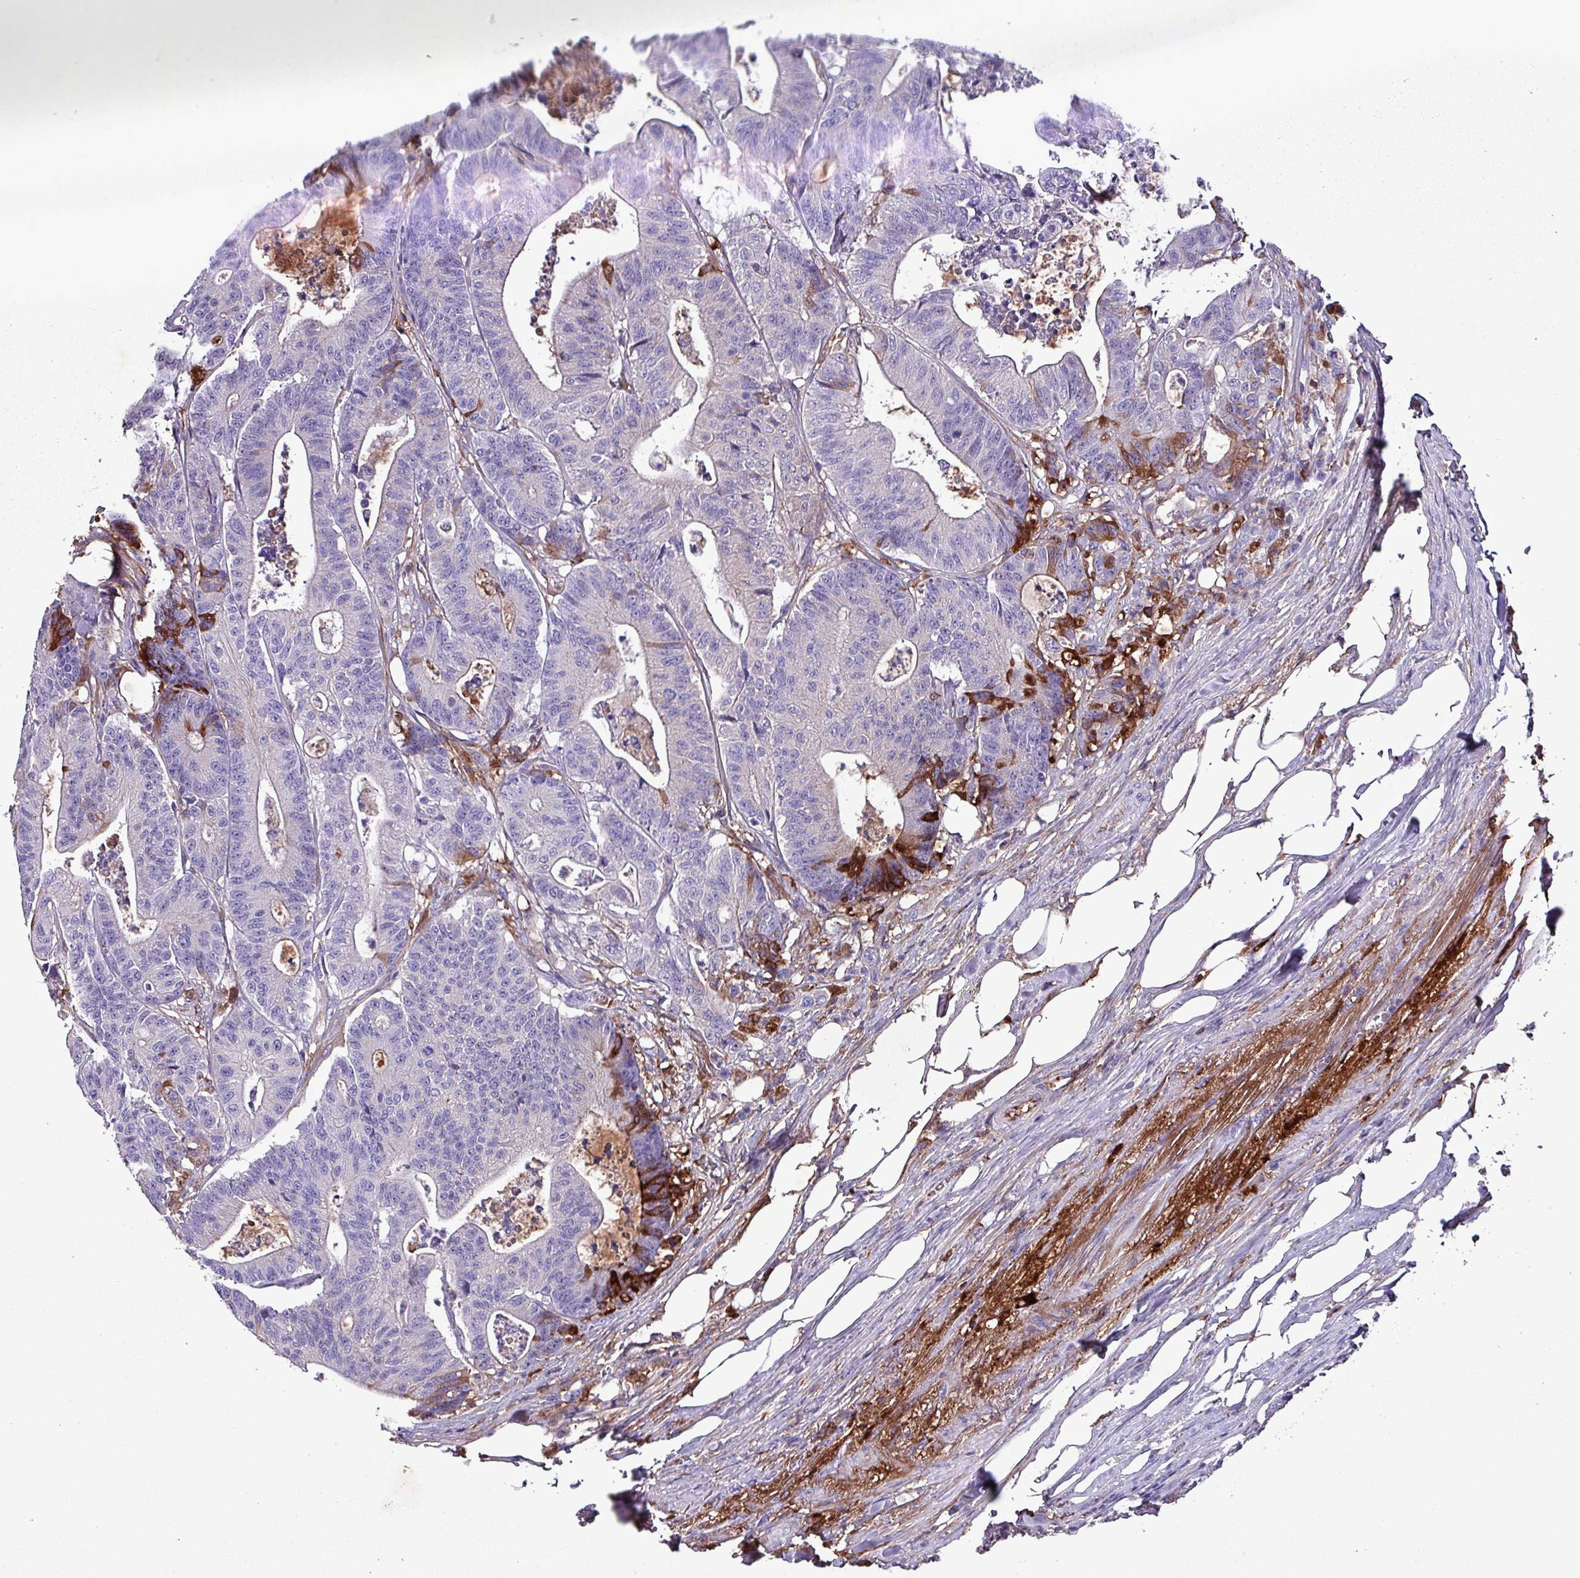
{"staining": {"intensity": "strong", "quantity": "<25%", "location": "cytoplasmic/membranous"}, "tissue": "colorectal cancer", "cell_type": "Tumor cells", "image_type": "cancer", "snomed": [{"axis": "morphology", "description": "Adenocarcinoma, NOS"}, {"axis": "topography", "description": "Colon"}], "caption": "High-magnification brightfield microscopy of colorectal cancer (adenocarcinoma) stained with DAB (brown) and counterstained with hematoxylin (blue). tumor cells exhibit strong cytoplasmic/membranous staining is appreciated in about<25% of cells. (DAB (3,3'-diaminobenzidine) = brown stain, brightfield microscopy at high magnification).", "gene": "HP", "patient": {"sex": "female", "age": 84}}